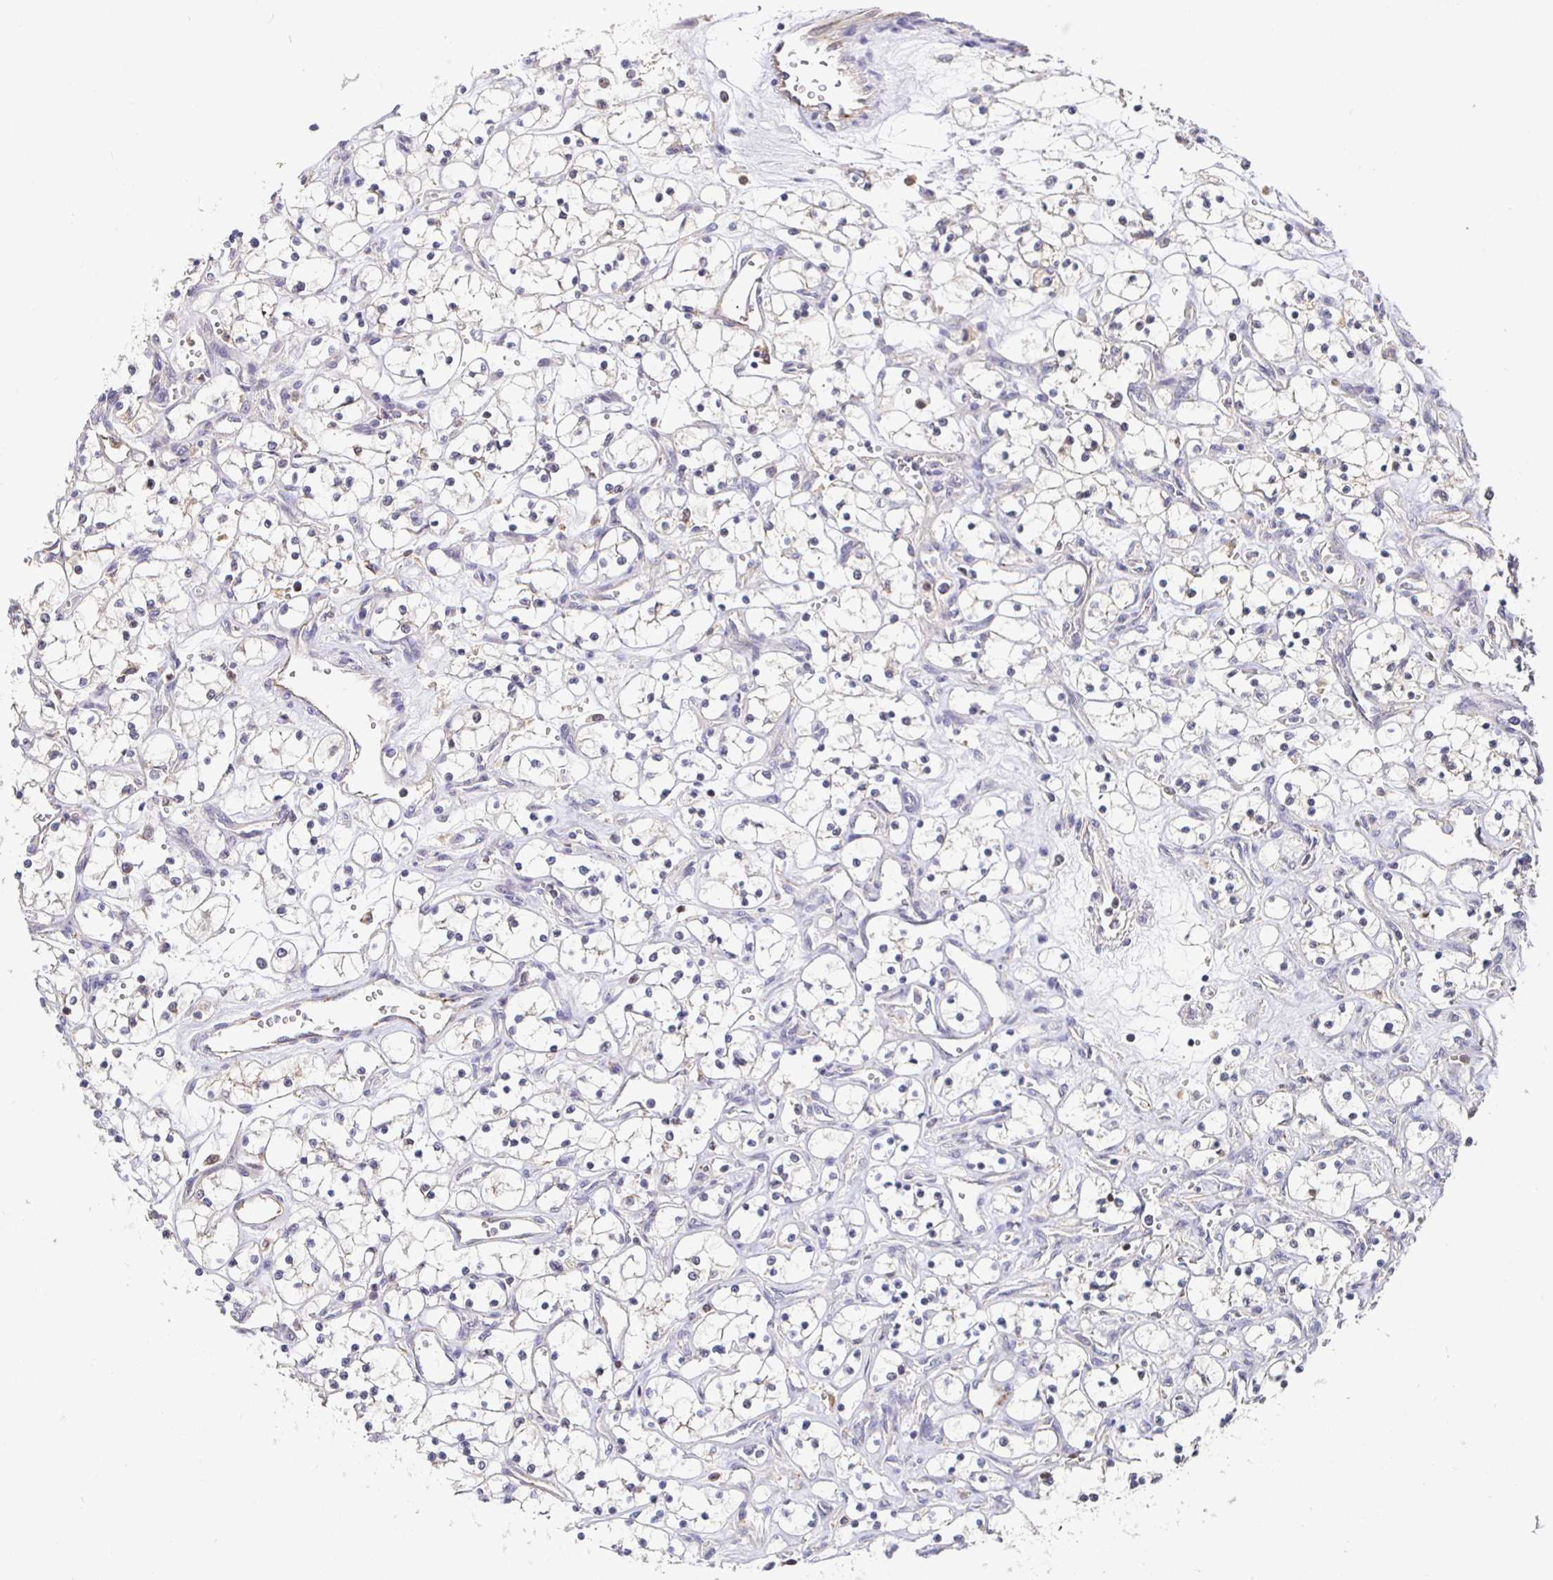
{"staining": {"intensity": "negative", "quantity": "none", "location": "none"}, "tissue": "renal cancer", "cell_type": "Tumor cells", "image_type": "cancer", "snomed": [{"axis": "morphology", "description": "Adenocarcinoma, NOS"}, {"axis": "topography", "description": "Kidney"}], "caption": "IHC image of neoplastic tissue: human adenocarcinoma (renal) stained with DAB (3,3'-diaminobenzidine) shows no significant protein positivity in tumor cells.", "gene": "SATB1", "patient": {"sex": "female", "age": 69}}